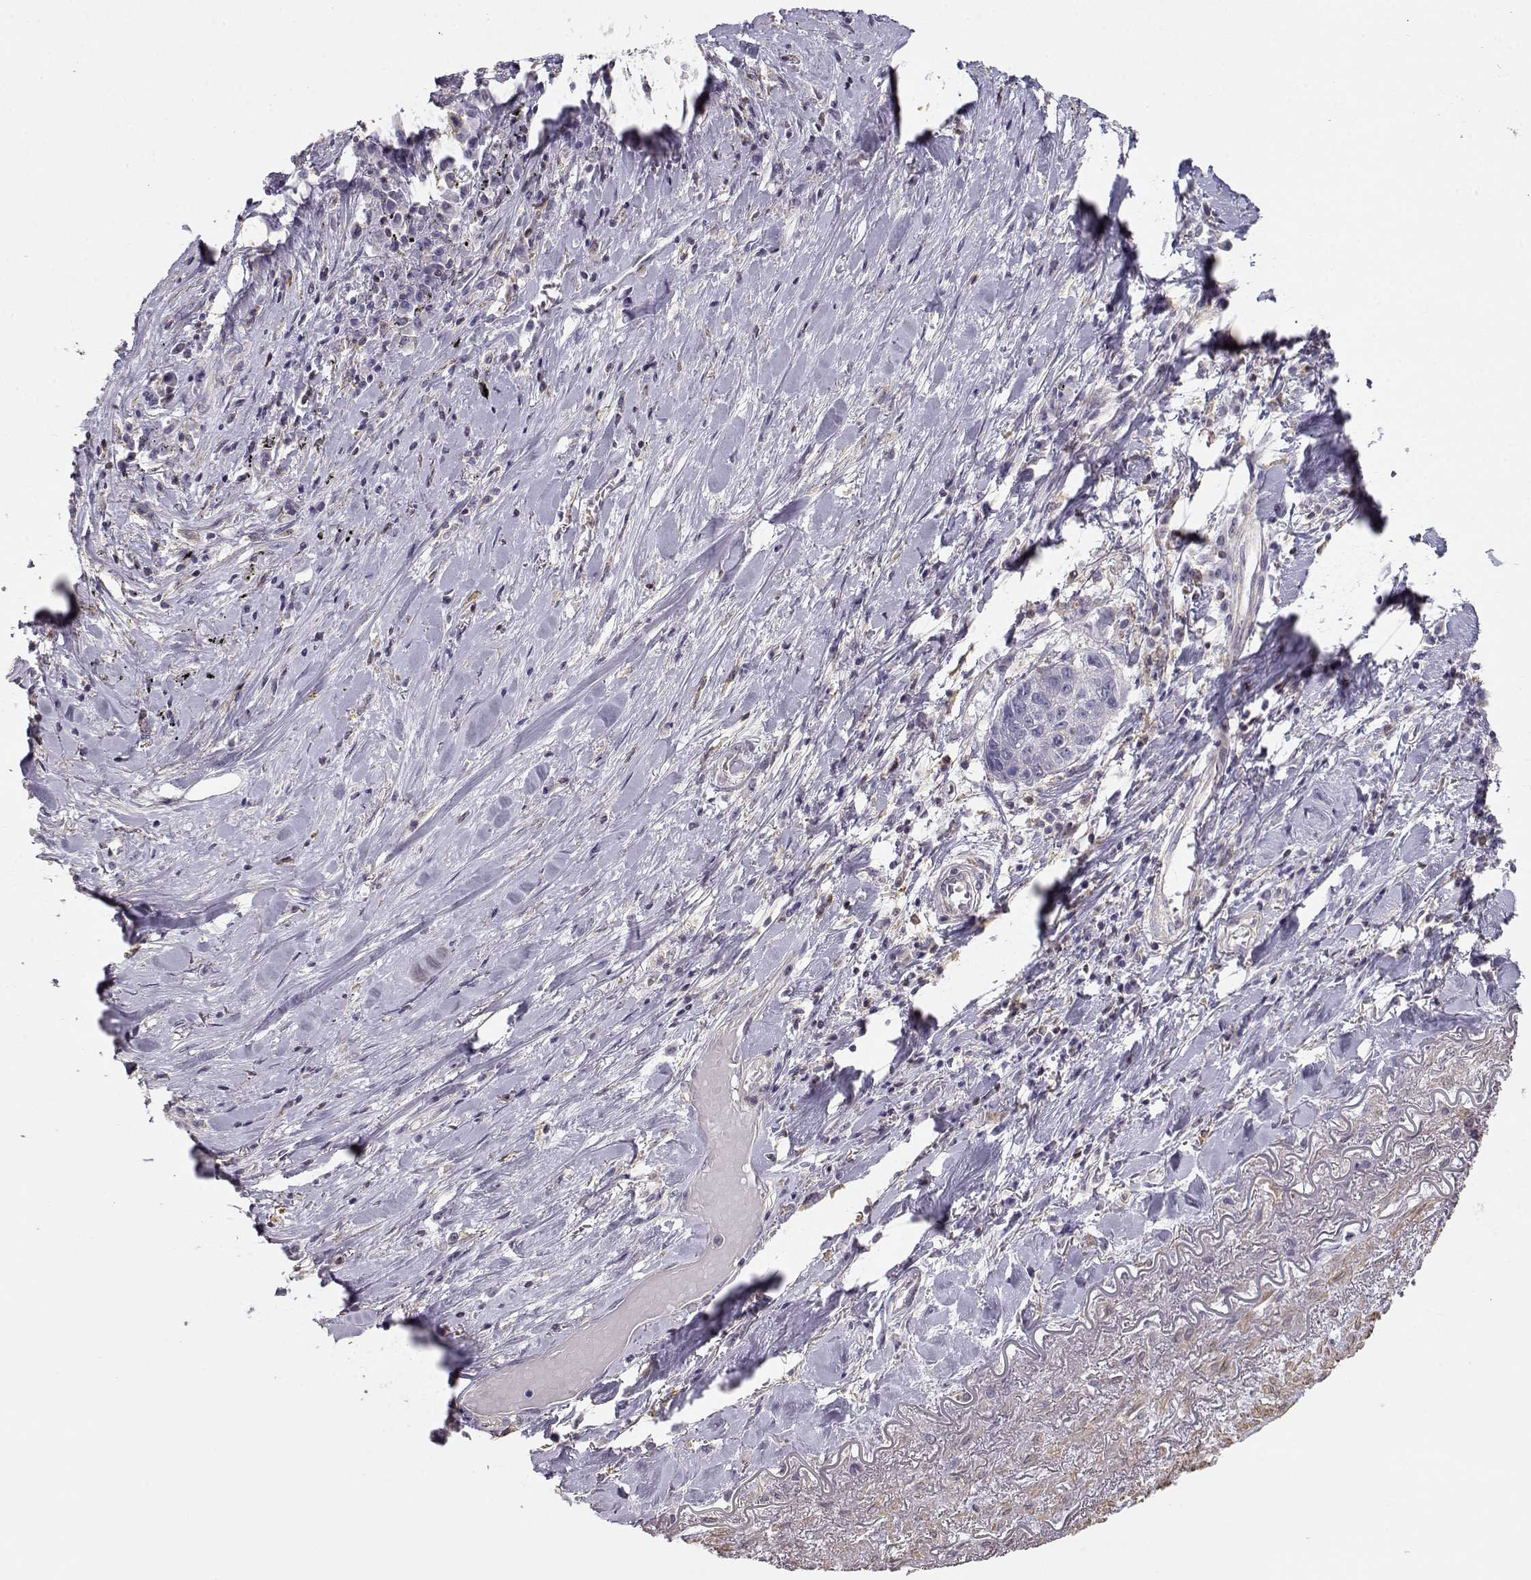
{"staining": {"intensity": "negative", "quantity": "none", "location": "none"}, "tissue": "lung cancer", "cell_type": "Tumor cells", "image_type": "cancer", "snomed": [{"axis": "morphology", "description": "Squamous cell carcinoma, NOS"}, {"axis": "topography", "description": "Lung"}], "caption": "Squamous cell carcinoma (lung) was stained to show a protein in brown. There is no significant expression in tumor cells.", "gene": "DAPL1", "patient": {"sex": "male", "age": 73}}